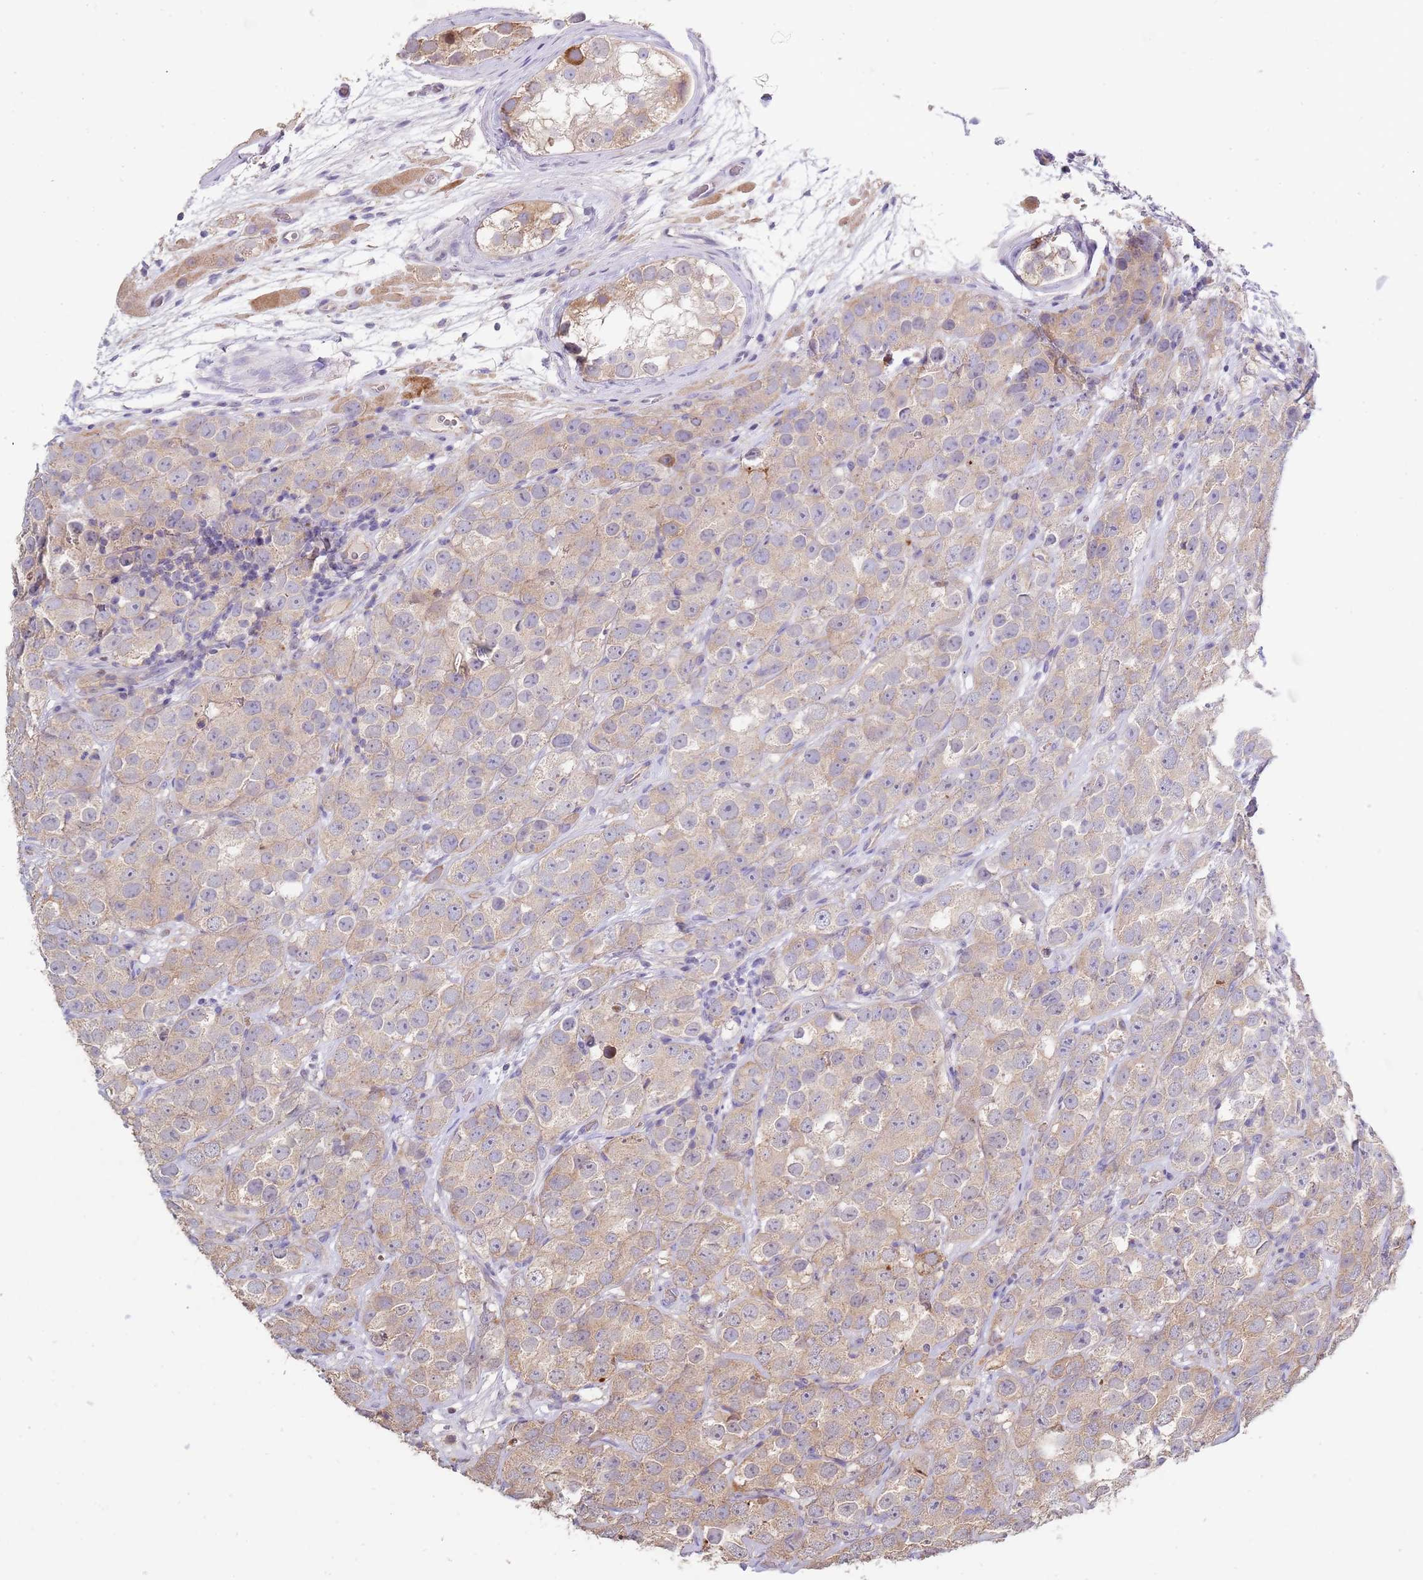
{"staining": {"intensity": "weak", "quantity": ">75%", "location": "cytoplasmic/membranous"}, "tissue": "testis cancer", "cell_type": "Tumor cells", "image_type": "cancer", "snomed": [{"axis": "morphology", "description": "Seminoma, NOS"}, {"axis": "topography", "description": "Testis"}], "caption": "A photomicrograph of human seminoma (testis) stained for a protein exhibits weak cytoplasmic/membranous brown staining in tumor cells.", "gene": "ABCC10", "patient": {"sex": "male", "age": 28}}